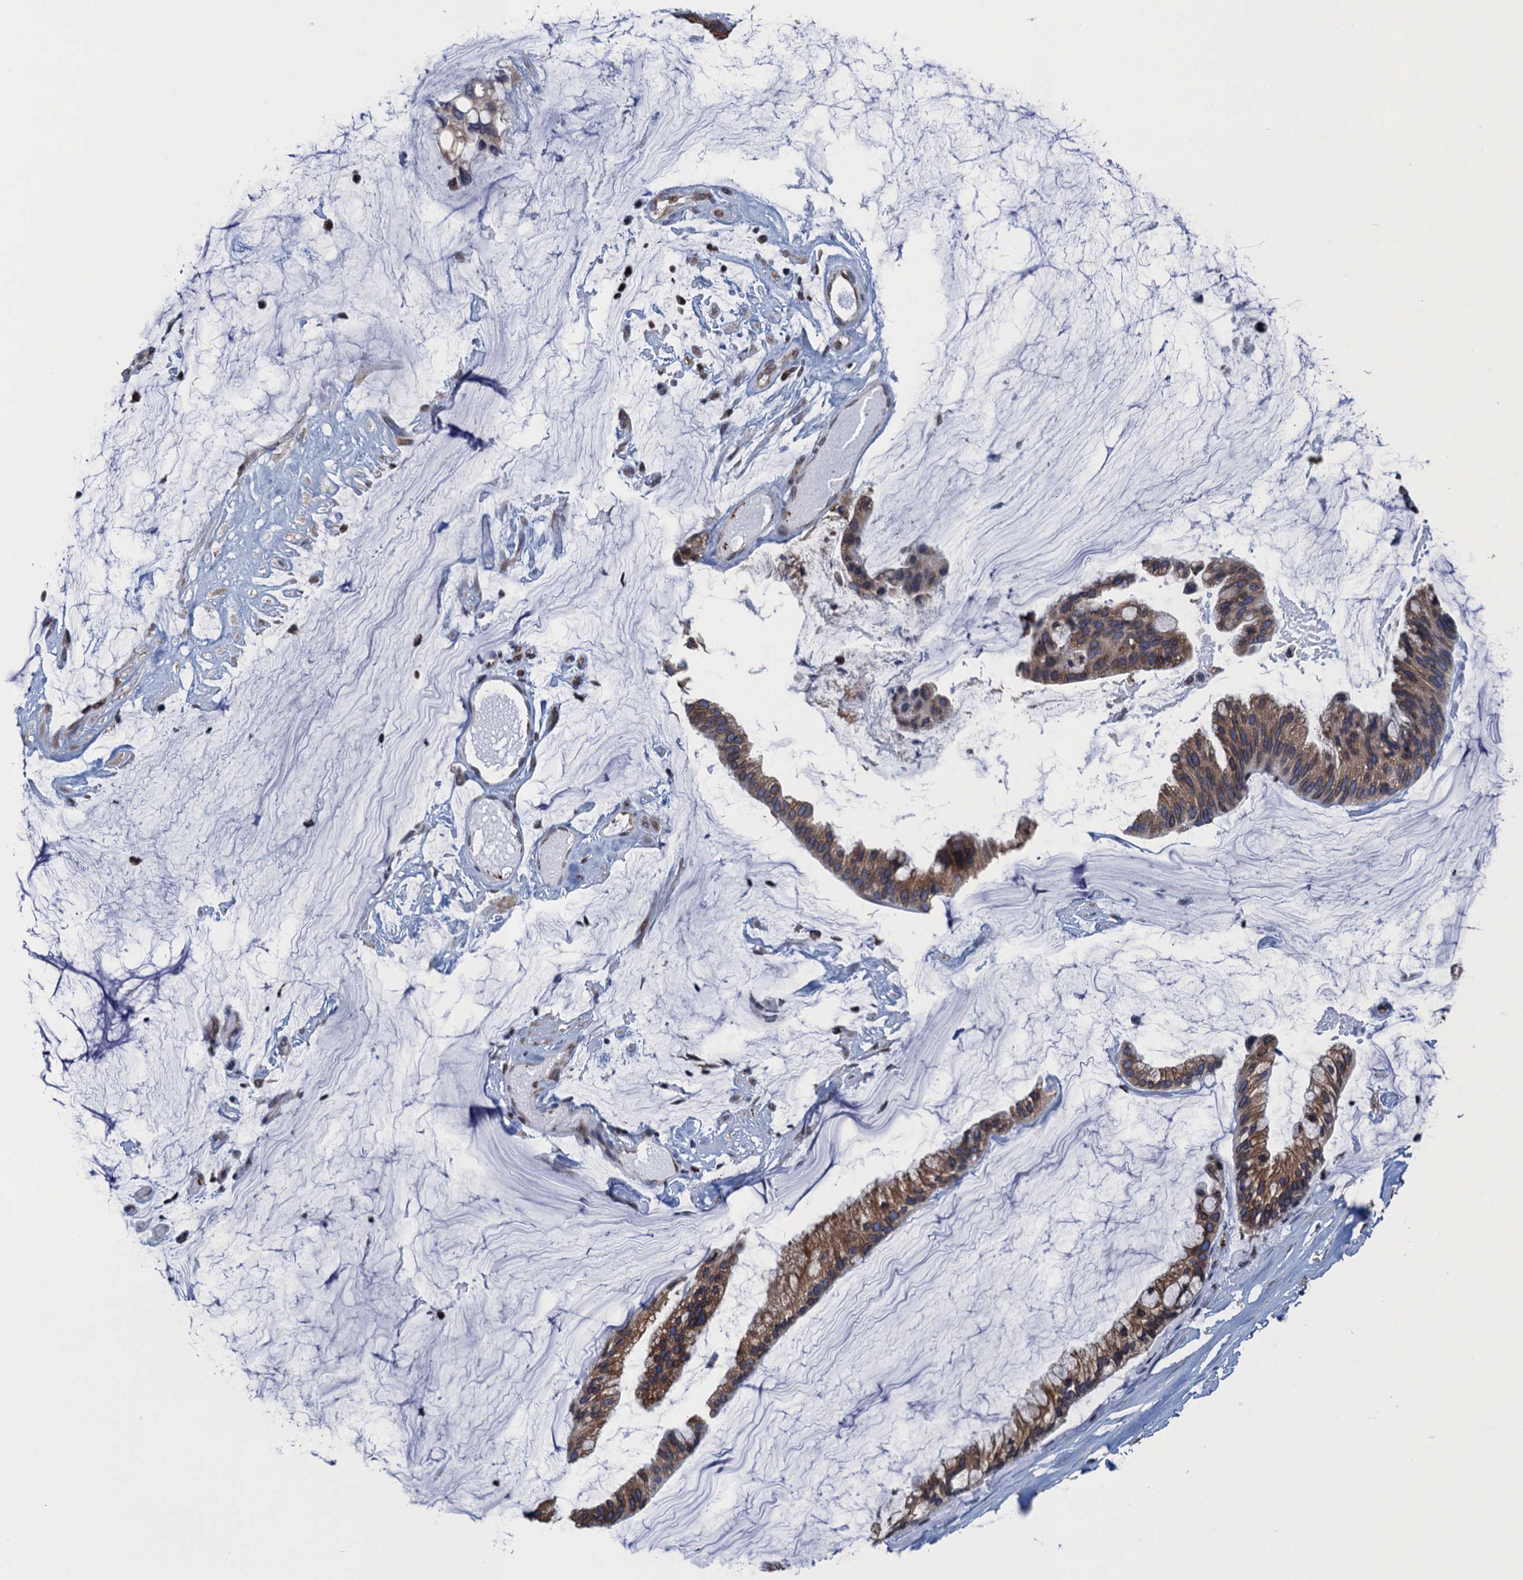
{"staining": {"intensity": "moderate", "quantity": ">75%", "location": "cytoplasmic/membranous"}, "tissue": "ovarian cancer", "cell_type": "Tumor cells", "image_type": "cancer", "snomed": [{"axis": "morphology", "description": "Cystadenocarcinoma, mucinous, NOS"}, {"axis": "topography", "description": "Ovary"}], "caption": "Protein analysis of ovarian cancer (mucinous cystadenocarcinoma) tissue reveals moderate cytoplasmic/membranous positivity in about >75% of tumor cells. Using DAB (3,3'-diaminobenzidine) (brown) and hematoxylin (blue) stains, captured at high magnification using brightfield microscopy.", "gene": "TMEM205", "patient": {"sex": "female", "age": 39}}